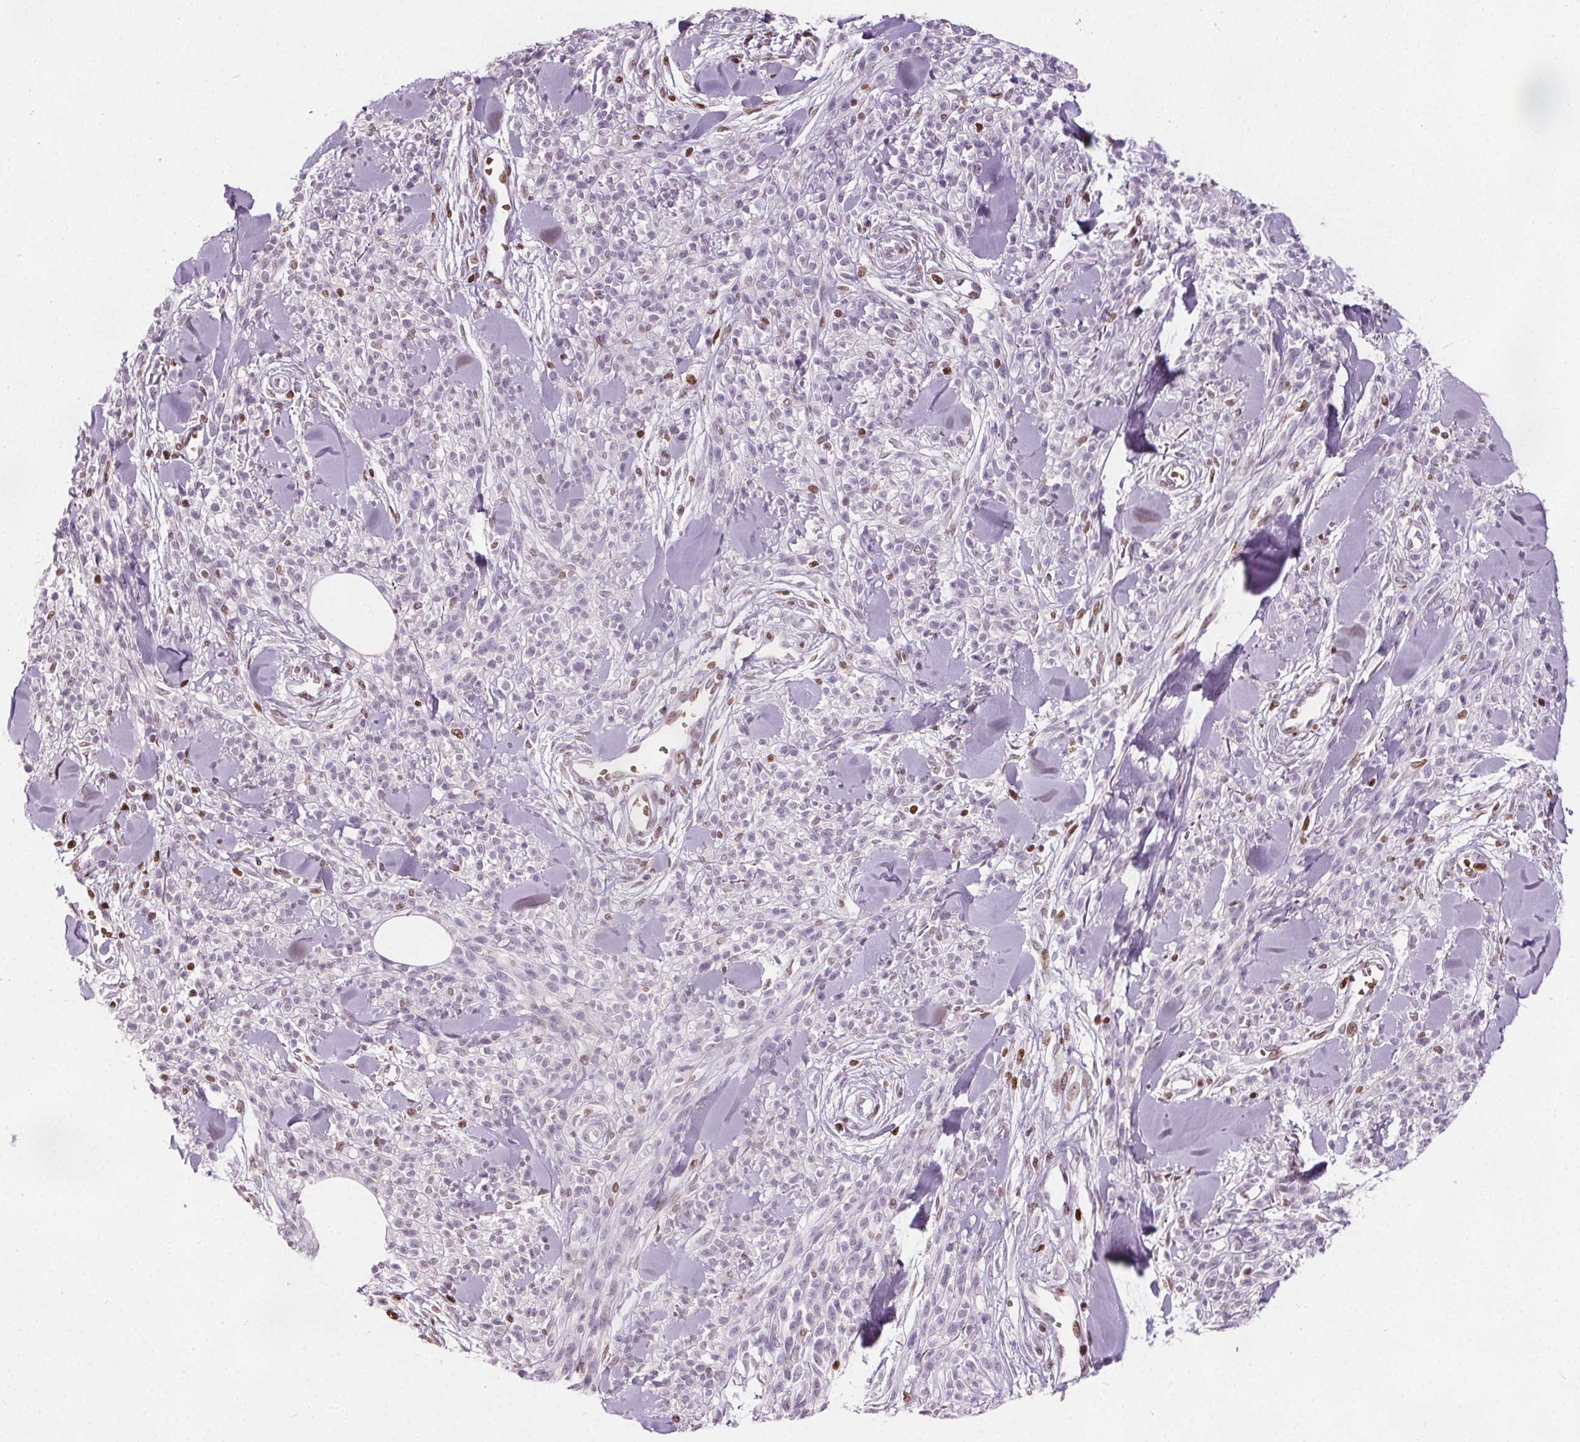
{"staining": {"intensity": "negative", "quantity": "none", "location": "none"}, "tissue": "melanoma", "cell_type": "Tumor cells", "image_type": "cancer", "snomed": [{"axis": "morphology", "description": "Malignant melanoma, NOS"}, {"axis": "topography", "description": "Skin"}, {"axis": "topography", "description": "Skin of trunk"}], "caption": "Tumor cells show no significant positivity in malignant melanoma.", "gene": "ISLR2", "patient": {"sex": "male", "age": 74}}